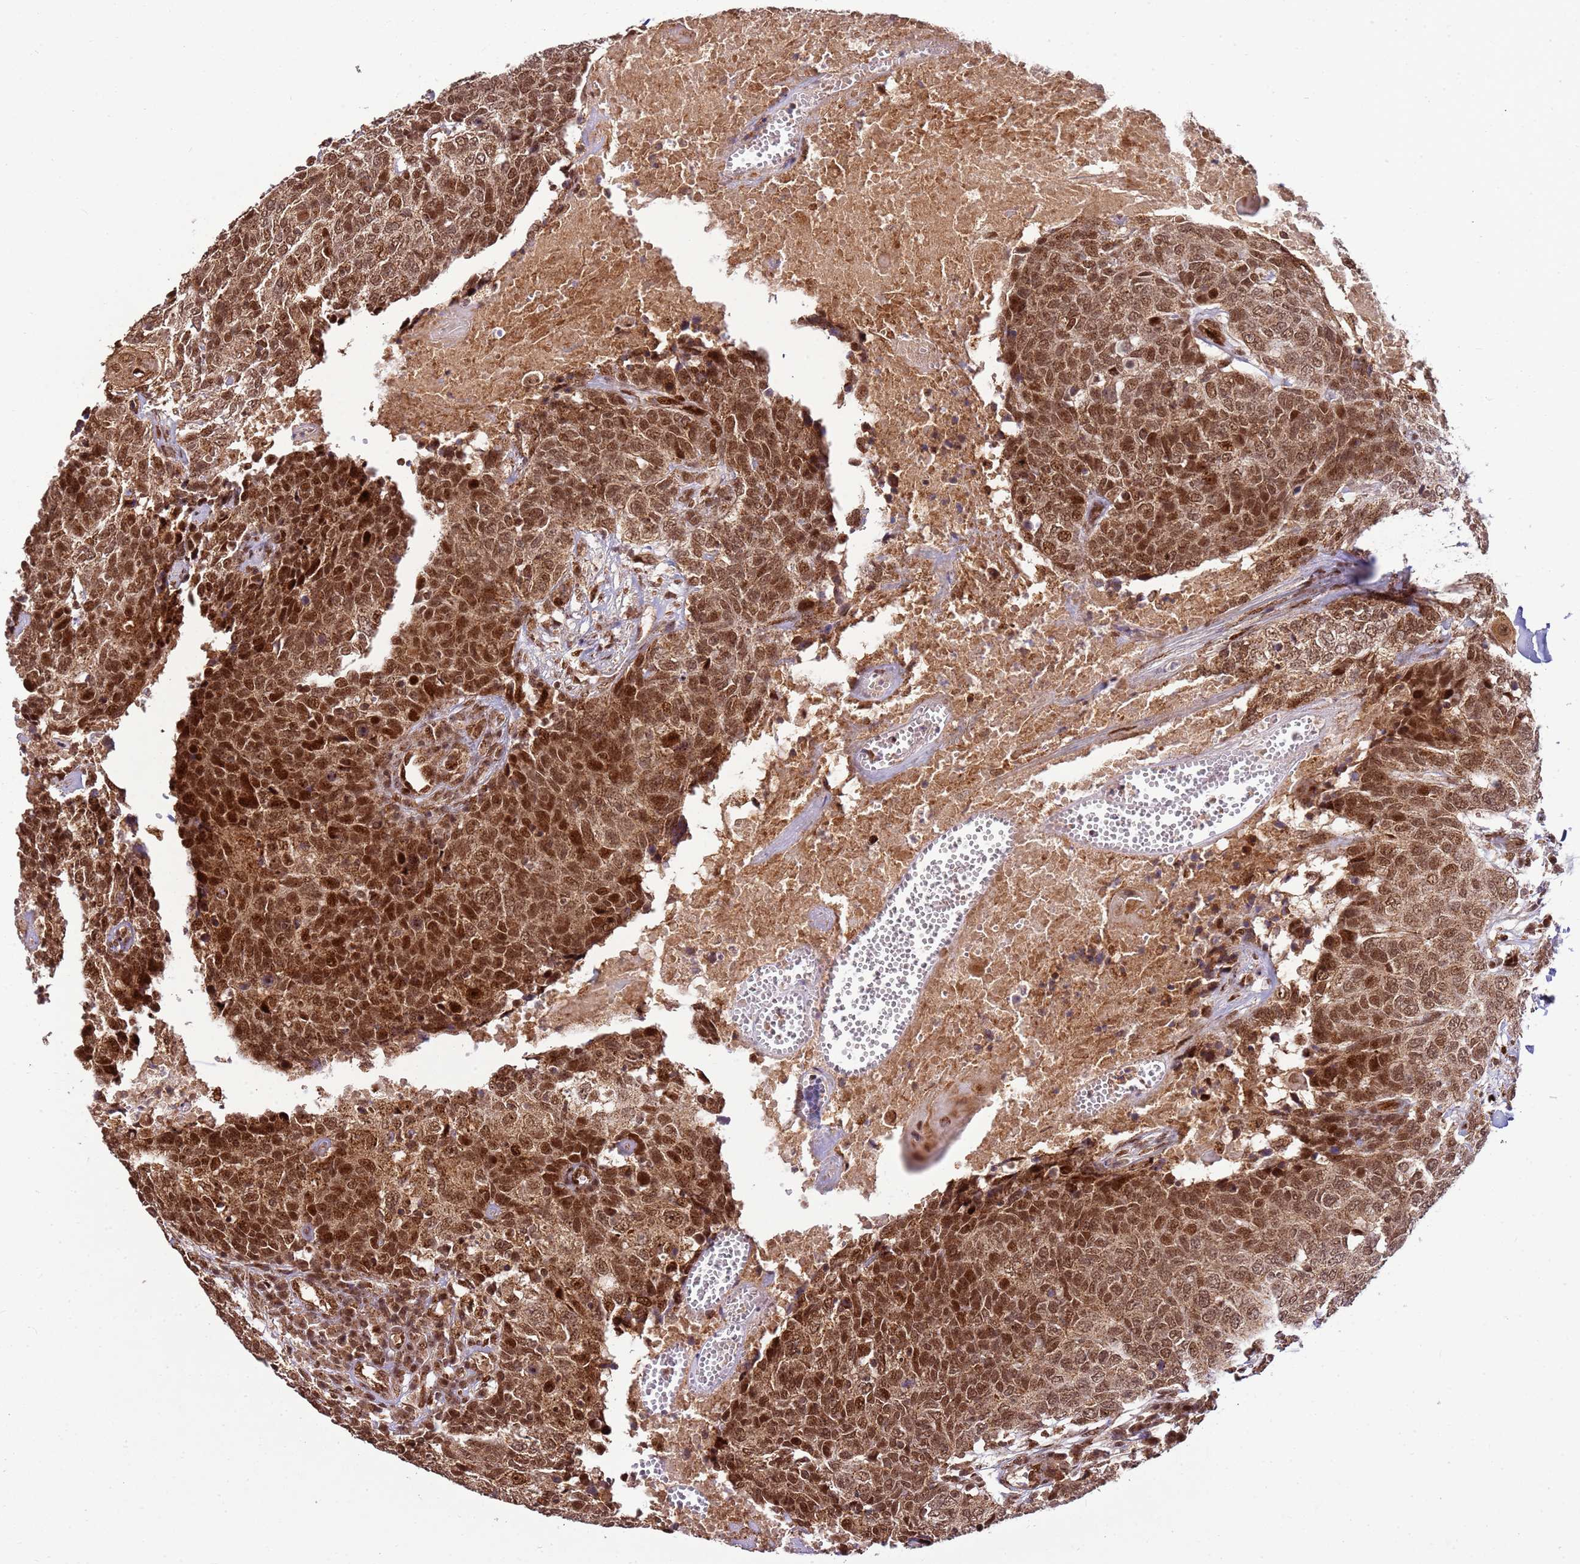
{"staining": {"intensity": "moderate", "quantity": ">75%", "location": "nuclear"}, "tissue": "head and neck cancer", "cell_type": "Tumor cells", "image_type": "cancer", "snomed": [{"axis": "morphology", "description": "Squamous cell carcinoma, NOS"}, {"axis": "topography", "description": "Head-Neck"}], "caption": "There is medium levels of moderate nuclear positivity in tumor cells of head and neck cancer, as demonstrated by immunohistochemical staining (brown color).", "gene": "PEX14", "patient": {"sex": "male", "age": 66}}